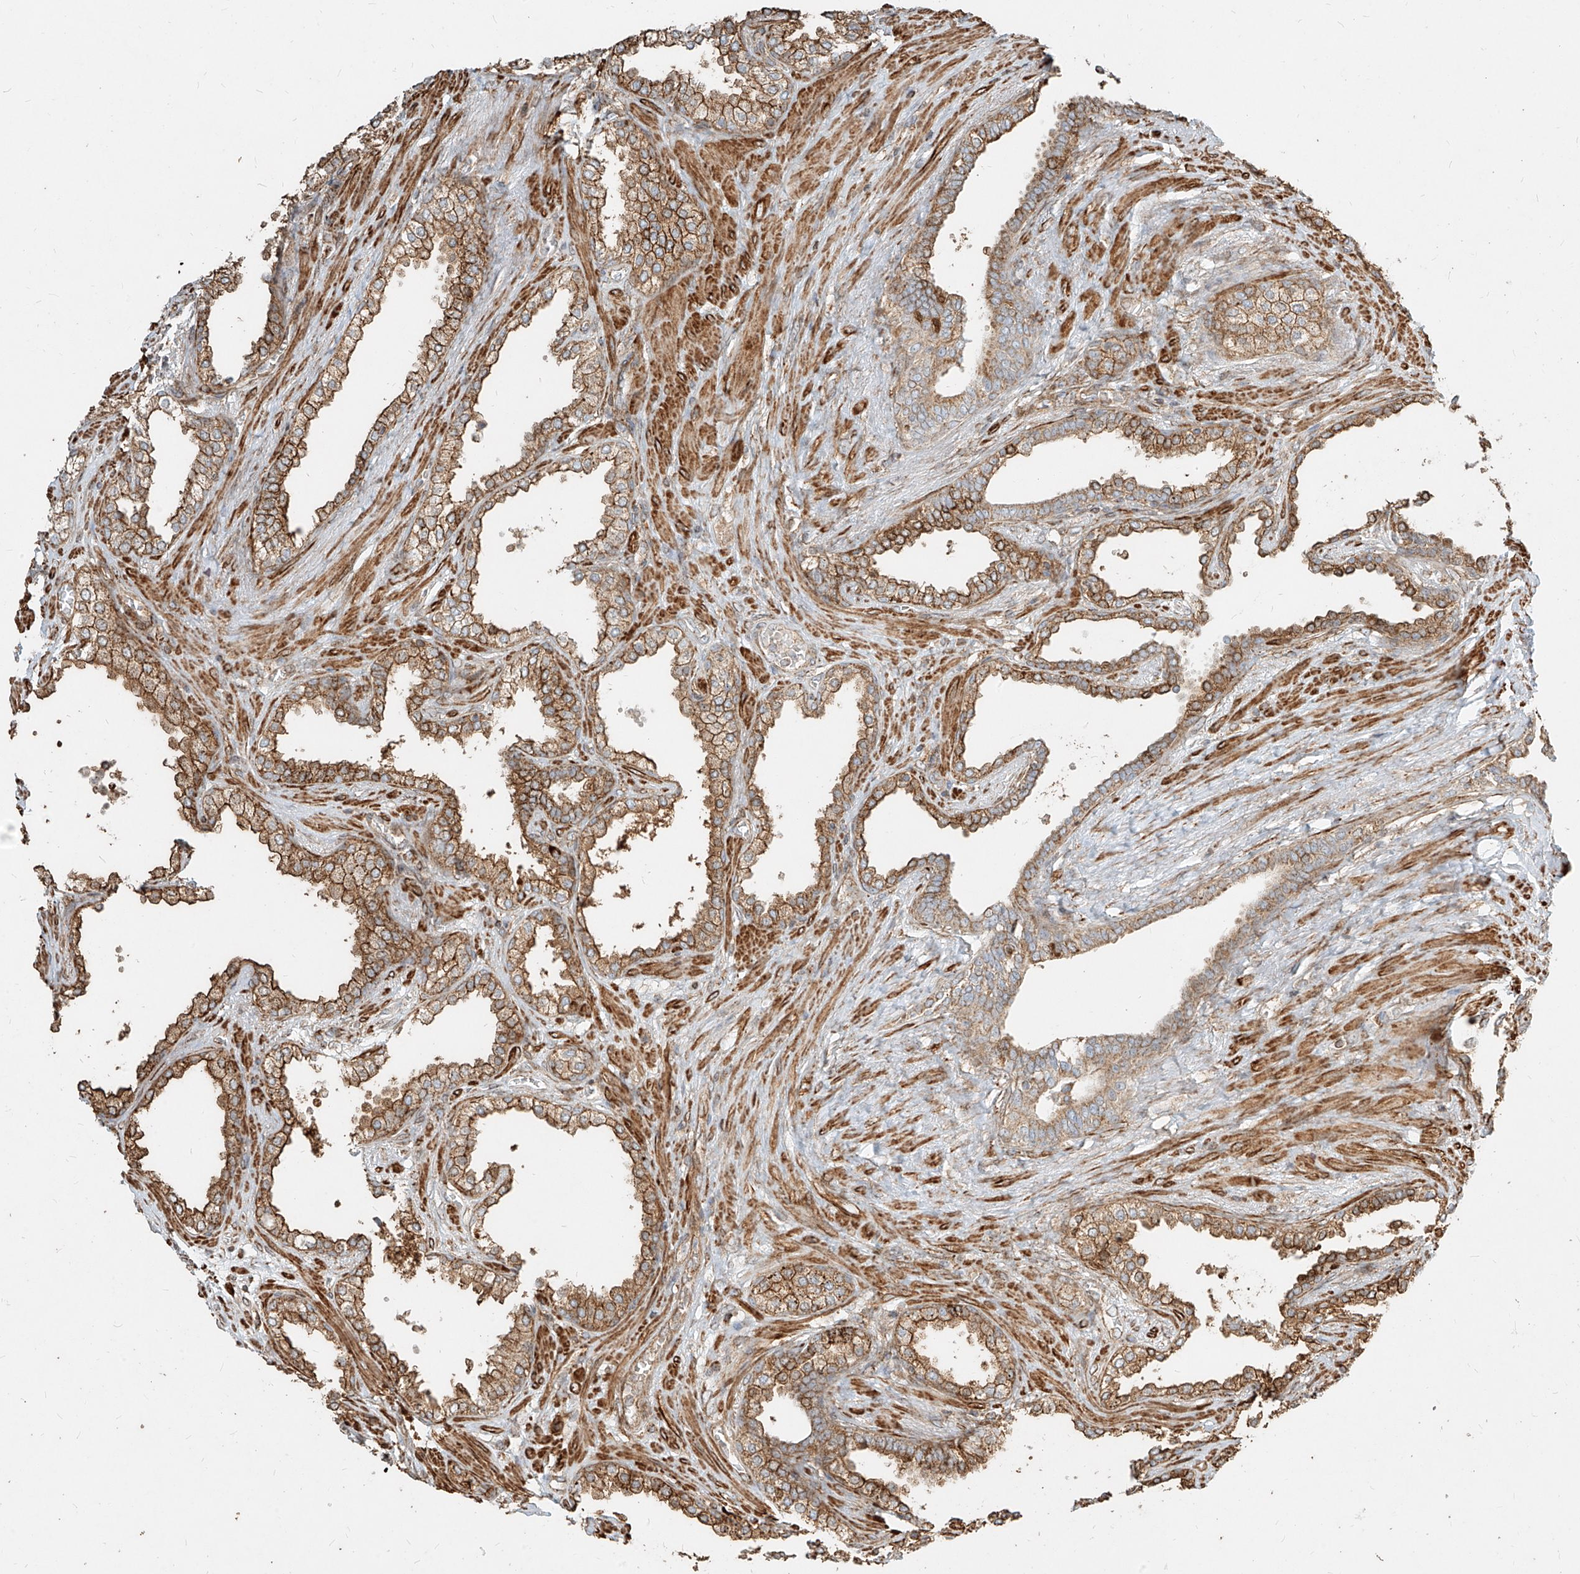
{"staining": {"intensity": "moderate", "quantity": ">75%", "location": "cytoplasmic/membranous"}, "tissue": "prostate cancer", "cell_type": "Tumor cells", "image_type": "cancer", "snomed": [{"axis": "morphology", "description": "Adenocarcinoma, High grade"}, {"axis": "topography", "description": "Prostate"}], "caption": "Protein staining of high-grade adenocarcinoma (prostate) tissue exhibits moderate cytoplasmic/membranous staining in approximately >75% of tumor cells.", "gene": "MTX2", "patient": {"sex": "male", "age": 61}}